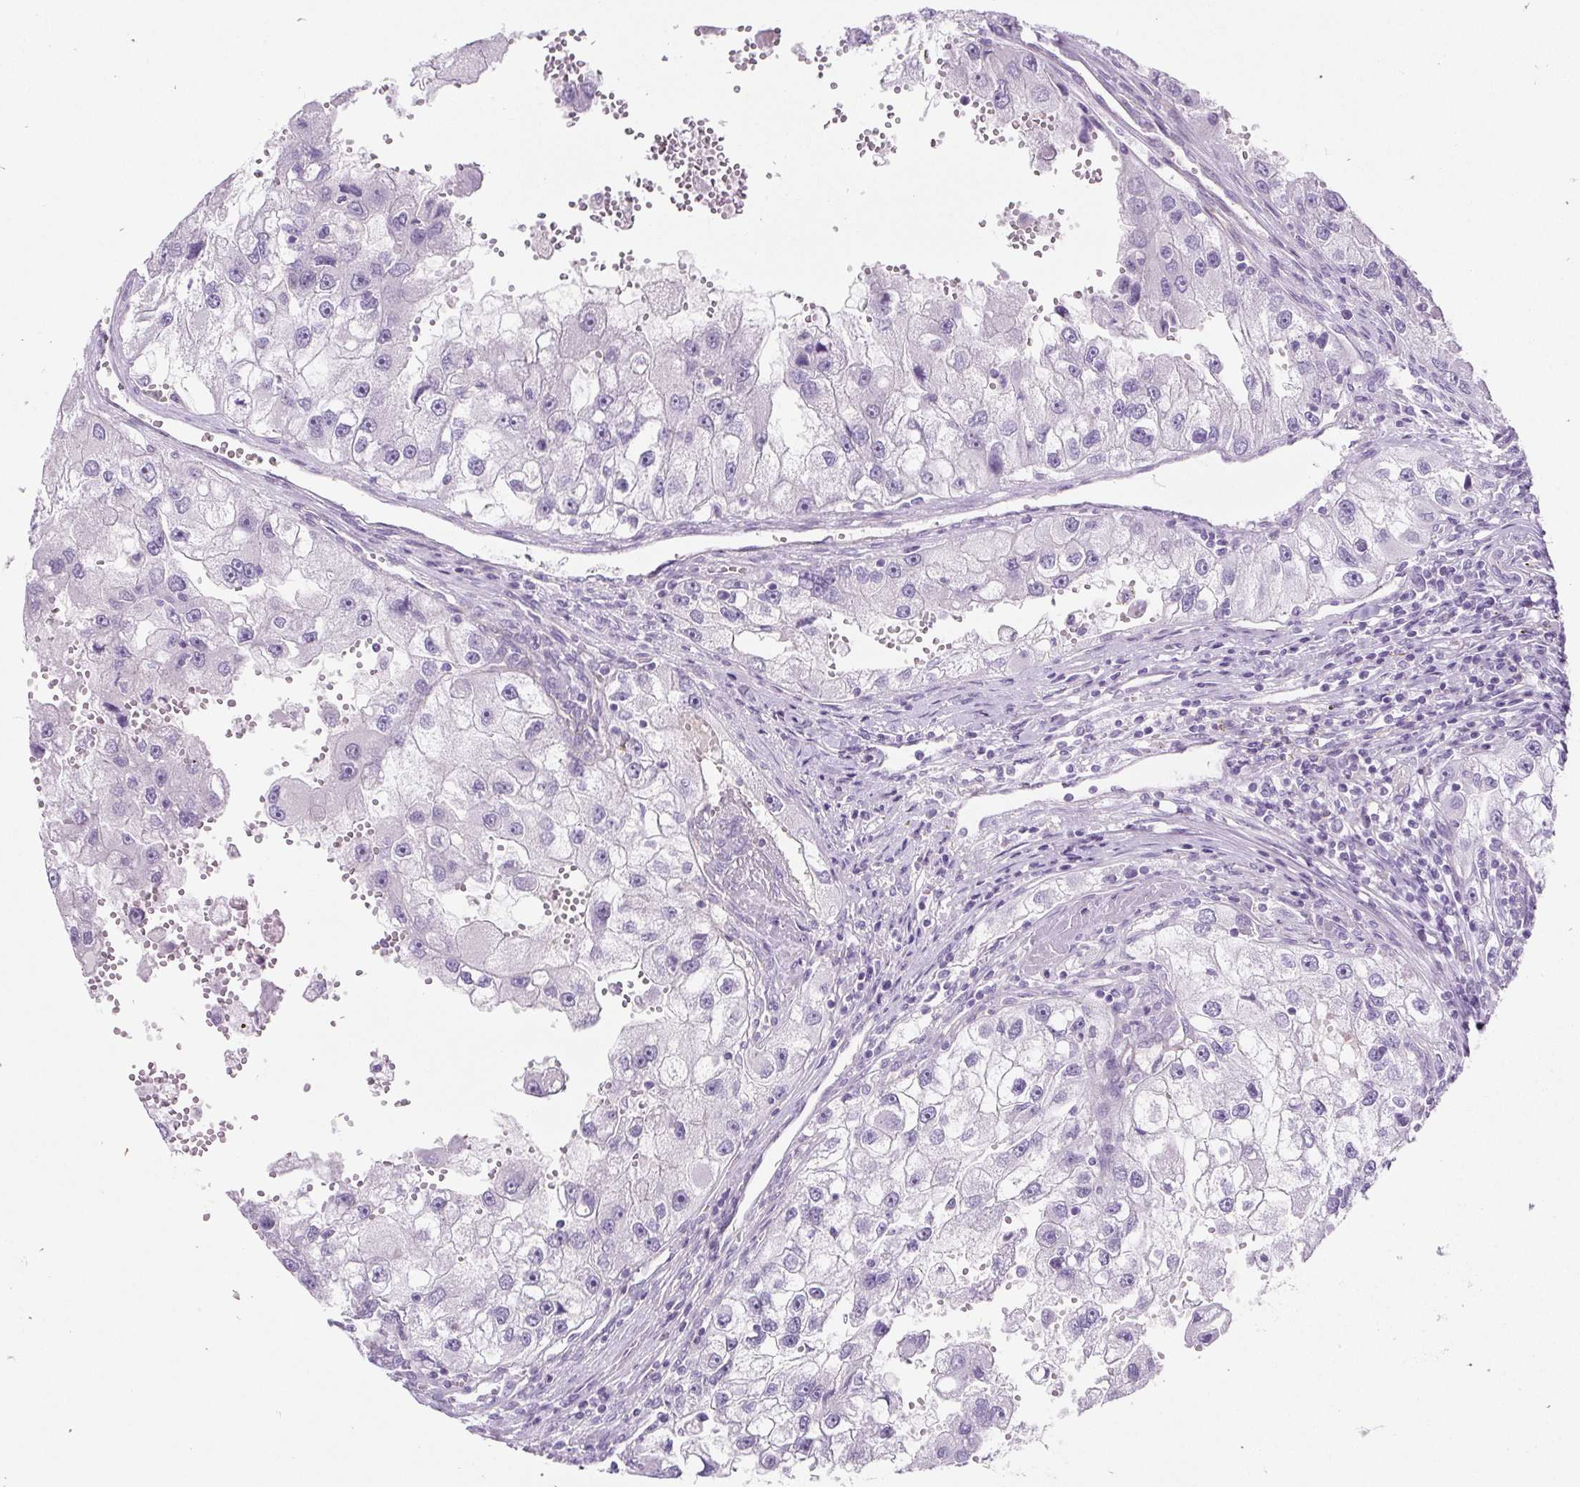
{"staining": {"intensity": "negative", "quantity": "none", "location": "none"}, "tissue": "renal cancer", "cell_type": "Tumor cells", "image_type": "cancer", "snomed": [{"axis": "morphology", "description": "Adenocarcinoma, NOS"}, {"axis": "topography", "description": "Kidney"}], "caption": "Immunohistochemistry image of neoplastic tissue: human renal cancer stained with DAB exhibits no significant protein positivity in tumor cells. (Brightfield microscopy of DAB immunohistochemistry (IHC) at high magnification).", "gene": "BCAS1", "patient": {"sex": "male", "age": 63}}